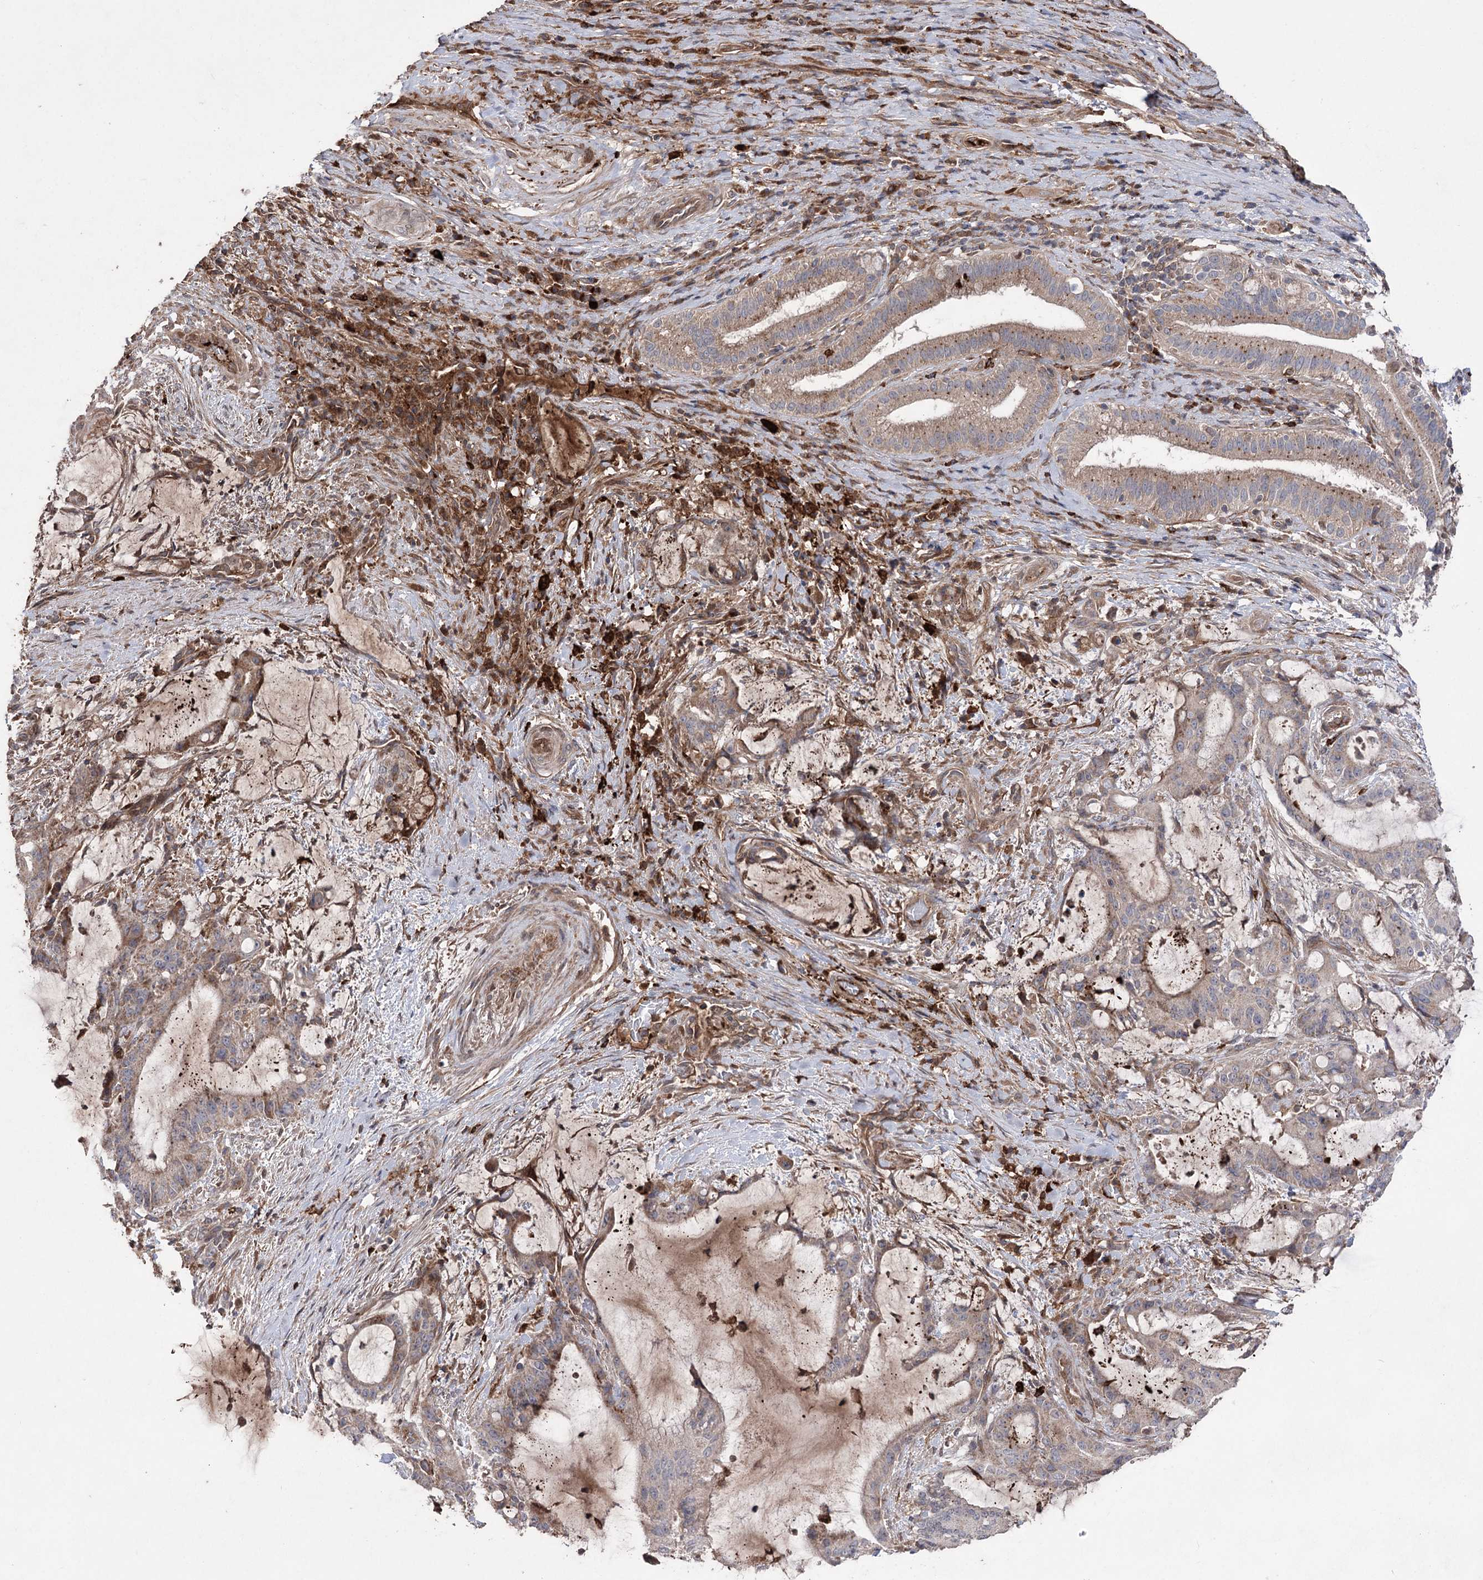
{"staining": {"intensity": "weak", "quantity": ">75%", "location": "cytoplasmic/membranous"}, "tissue": "liver cancer", "cell_type": "Tumor cells", "image_type": "cancer", "snomed": [{"axis": "morphology", "description": "Normal tissue, NOS"}, {"axis": "morphology", "description": "Cholangiocarcinoma"}, {"axis": "topography", "description": "Liver"}, {"axis": "topography", "description": "Peripheral nerve tissue"}], "caption": "This micrograph shows liver cholangiocarcinoma stained with immunohistochemistry (IHC) to label a protein in brown. The cytoplasmic/membranous of tumor cells show weak positivity for the protein. Nuclei are counter-stained blue.", "gene": "OTUD1", "patient": {"sex": "female", "age": 73}}